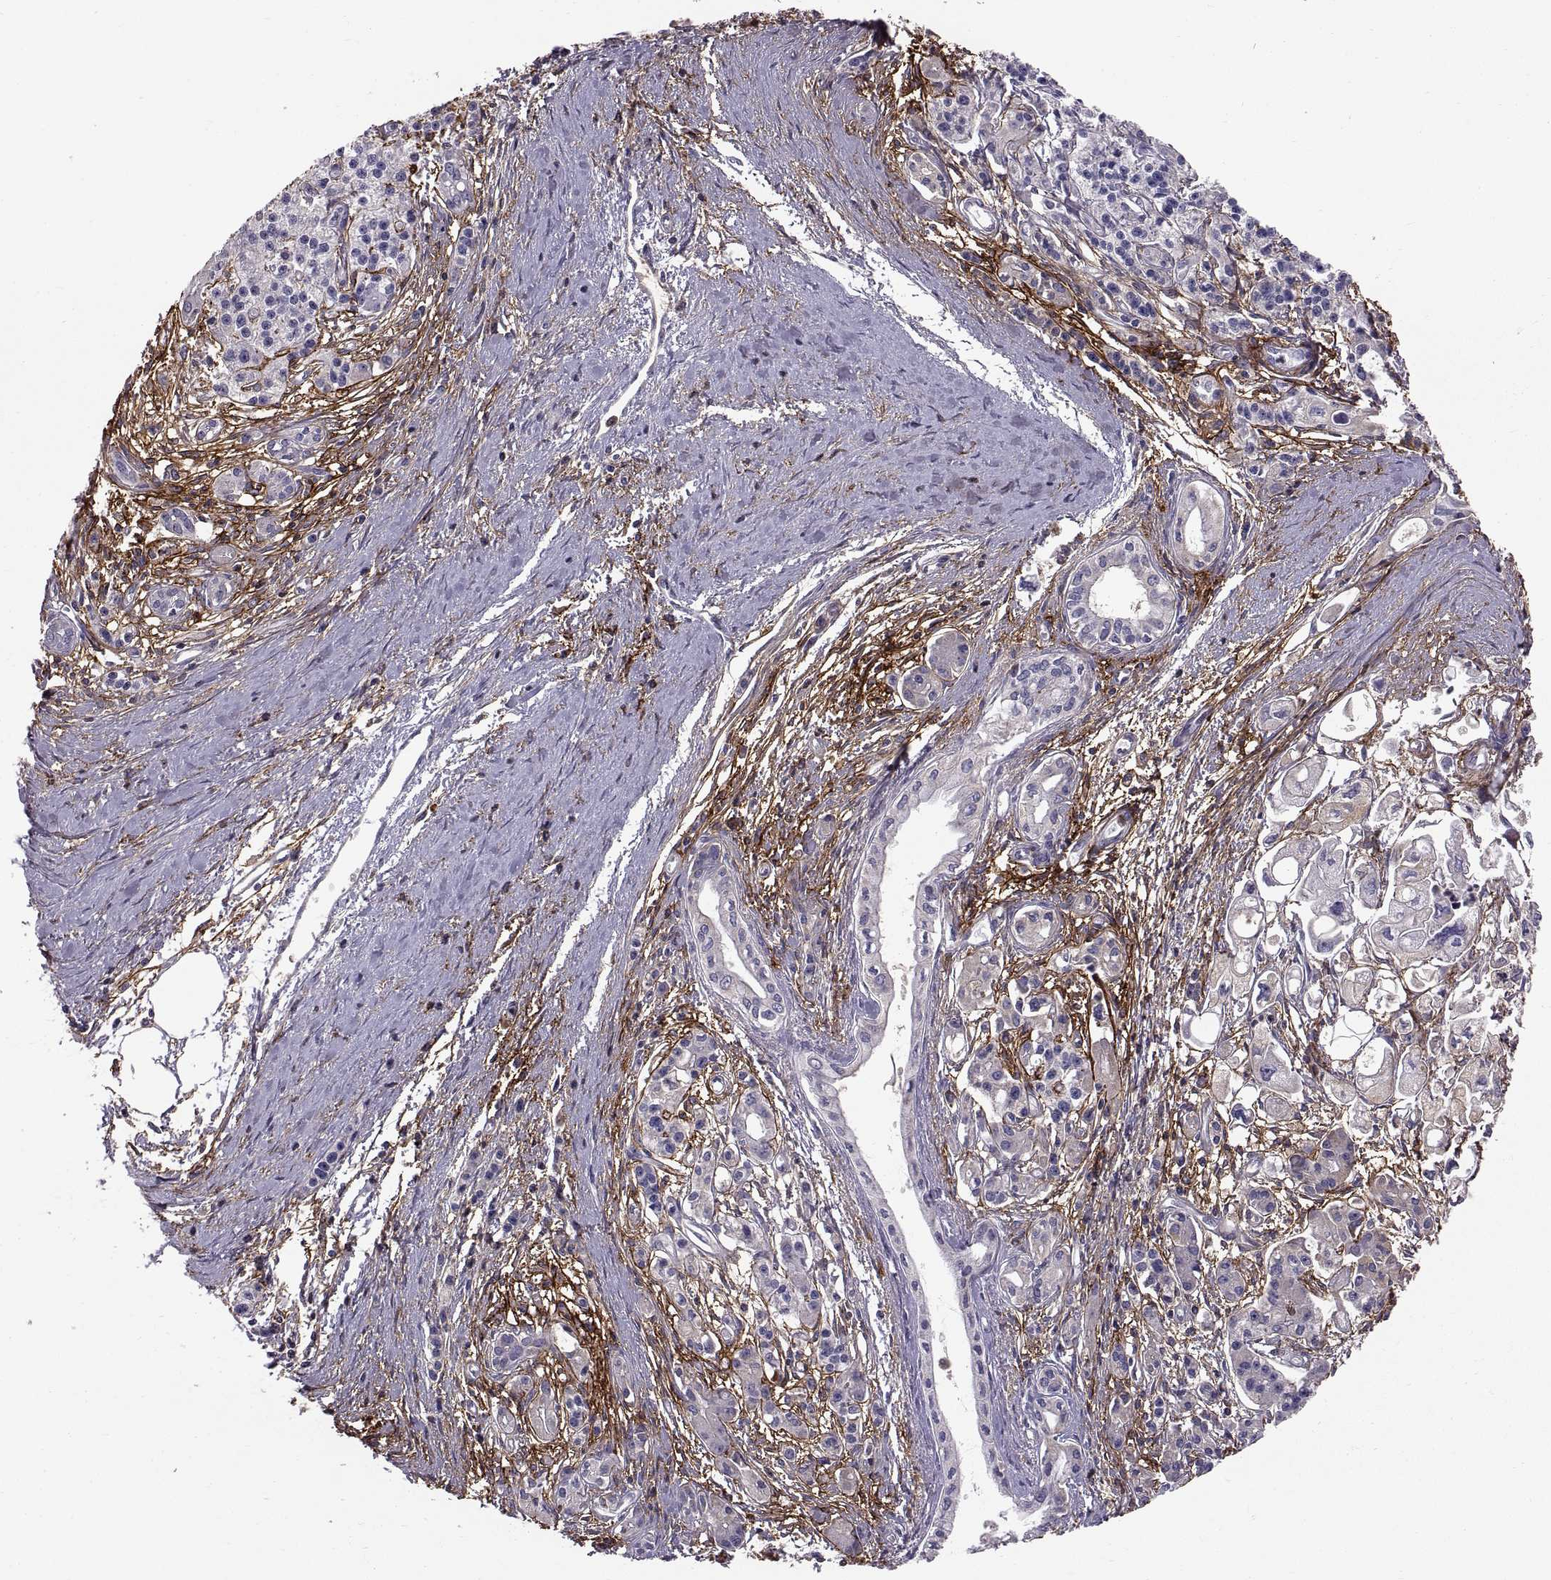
{"staining": {"intensity": "negative", "quantity": "none", "location": "none"}, "tissue": "pancreatic cancer", "cell_type": "Tumor cells", "image_type": "cancer", "snomed": [{"axis": "morphology", "description": "Adenocarcinoma, NOS"}, {"axis": "topography", "description": "Pancreas"}], "caption": "This histopathology image is of pancreatic cancer stained with immunohistochemistry (IHC) to label a protein in brown with the nuclei are counter-stained blue. There is no positivity in tumor cells.", "gene": "EMILIN2", "patient": {"sex": "male", "age": 70}}